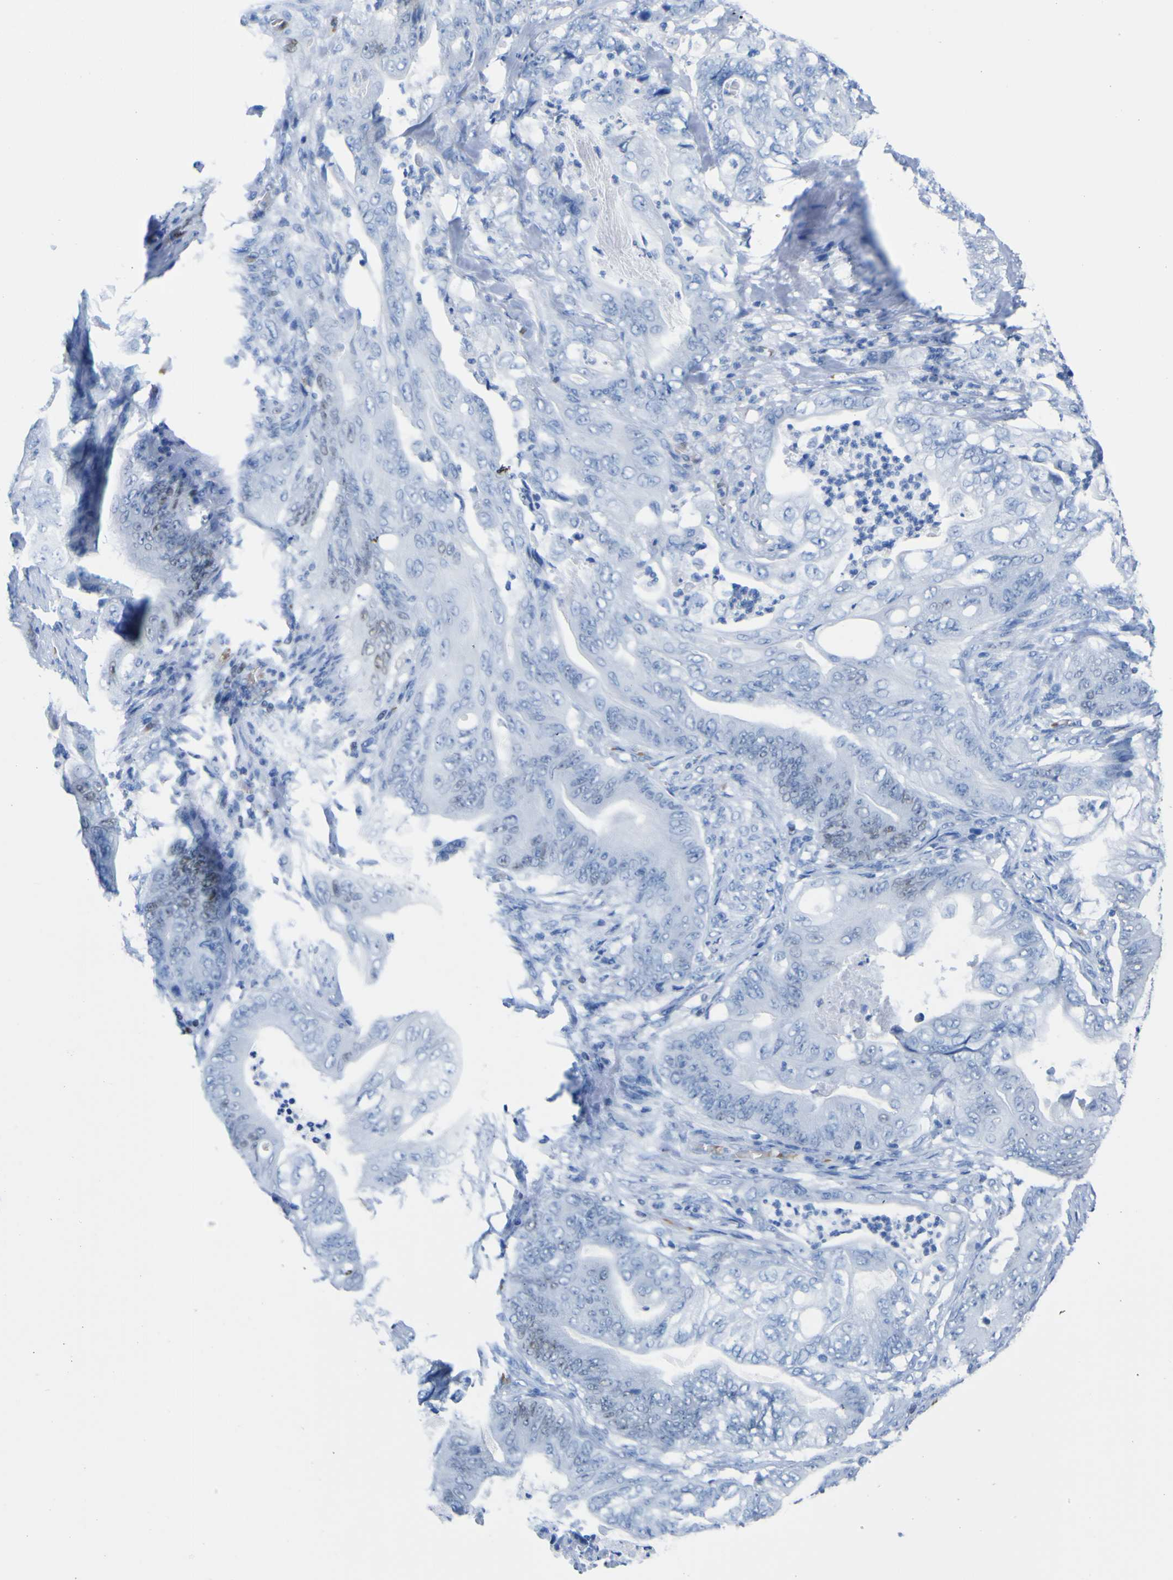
{"staining": {"intensity": "moderate", "quantity": "<25%", "location": "nuclear"}, "tissue": "stomach cancer", "cell_type": "Tumor cells", "image_type": "cancer", "snomed": [{"axis": "morphology", "description": "Adenocarcinoma, NOS"}, {"axis": "topography", "description": "Stomach"}], "caption": "Immunohistochemistry of human stomach adenocarcinoma shows low levels of moderate nuclear staining in approximately <25% of tumor cells. (brown staining indicates protein expression, while blue staining denotes nuclei).", "gene": "DACH1", "patient": {"sex": "female", "age": 73}}